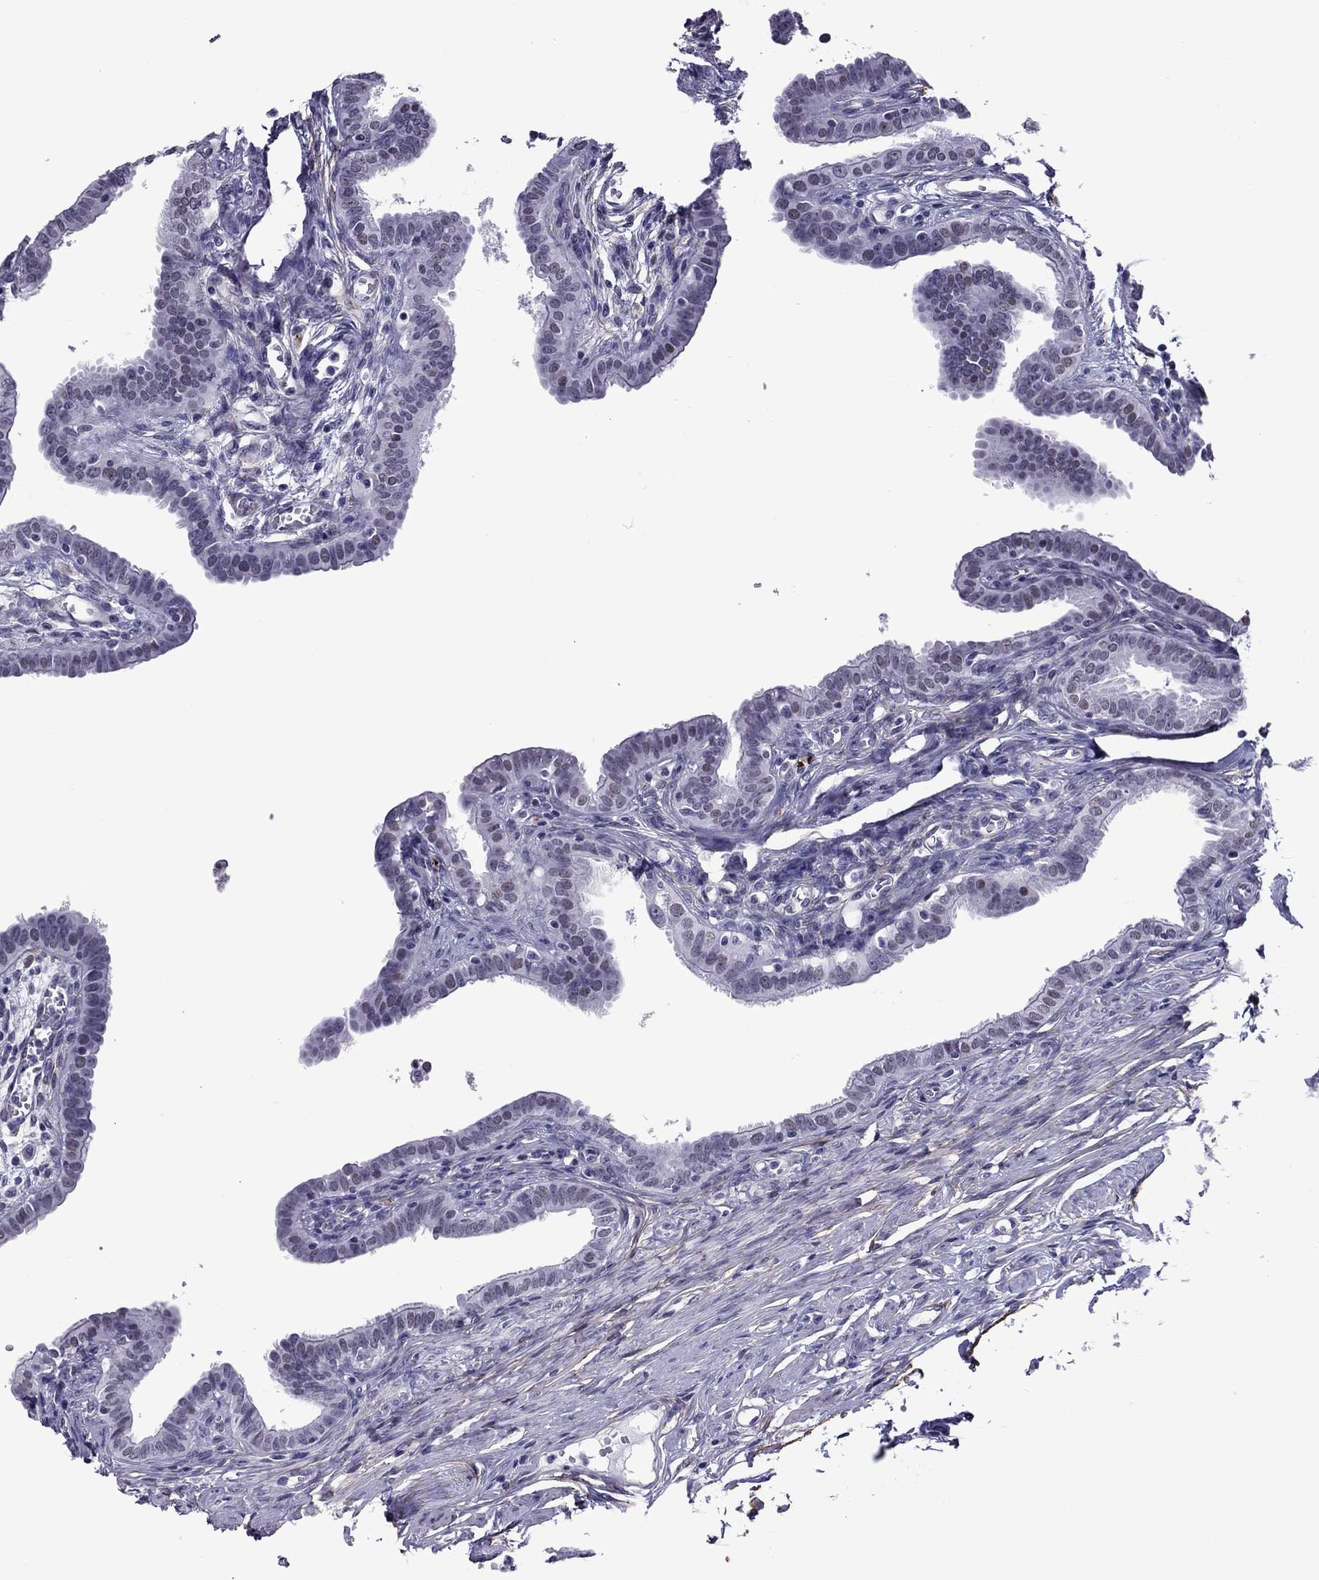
{"staining": {"intensity": "moderate", "quantity": "<25%", "location": "nuclear"}, "tissue": "fallopian tube", "cell_type": "Glandular cells", "image_type": "normal", "snomed": [{"axis": "morphology", "description": "Normal tissue, NOS"}, {"axis": "morphology", "description": "Carcinoma, endometroid"}, {"axis": "topography", "description": "Fallopian tube"}, {"axis": "topography", "description": "Ovary"}], "caption": "Normal fallopian tube was stained to show a protein in brown. There is low levels of moderate nuclear staining in approximately <25% of glandular cells.", "gene": "ZNF646", "patient": {"sex": "female", "age": 42}}